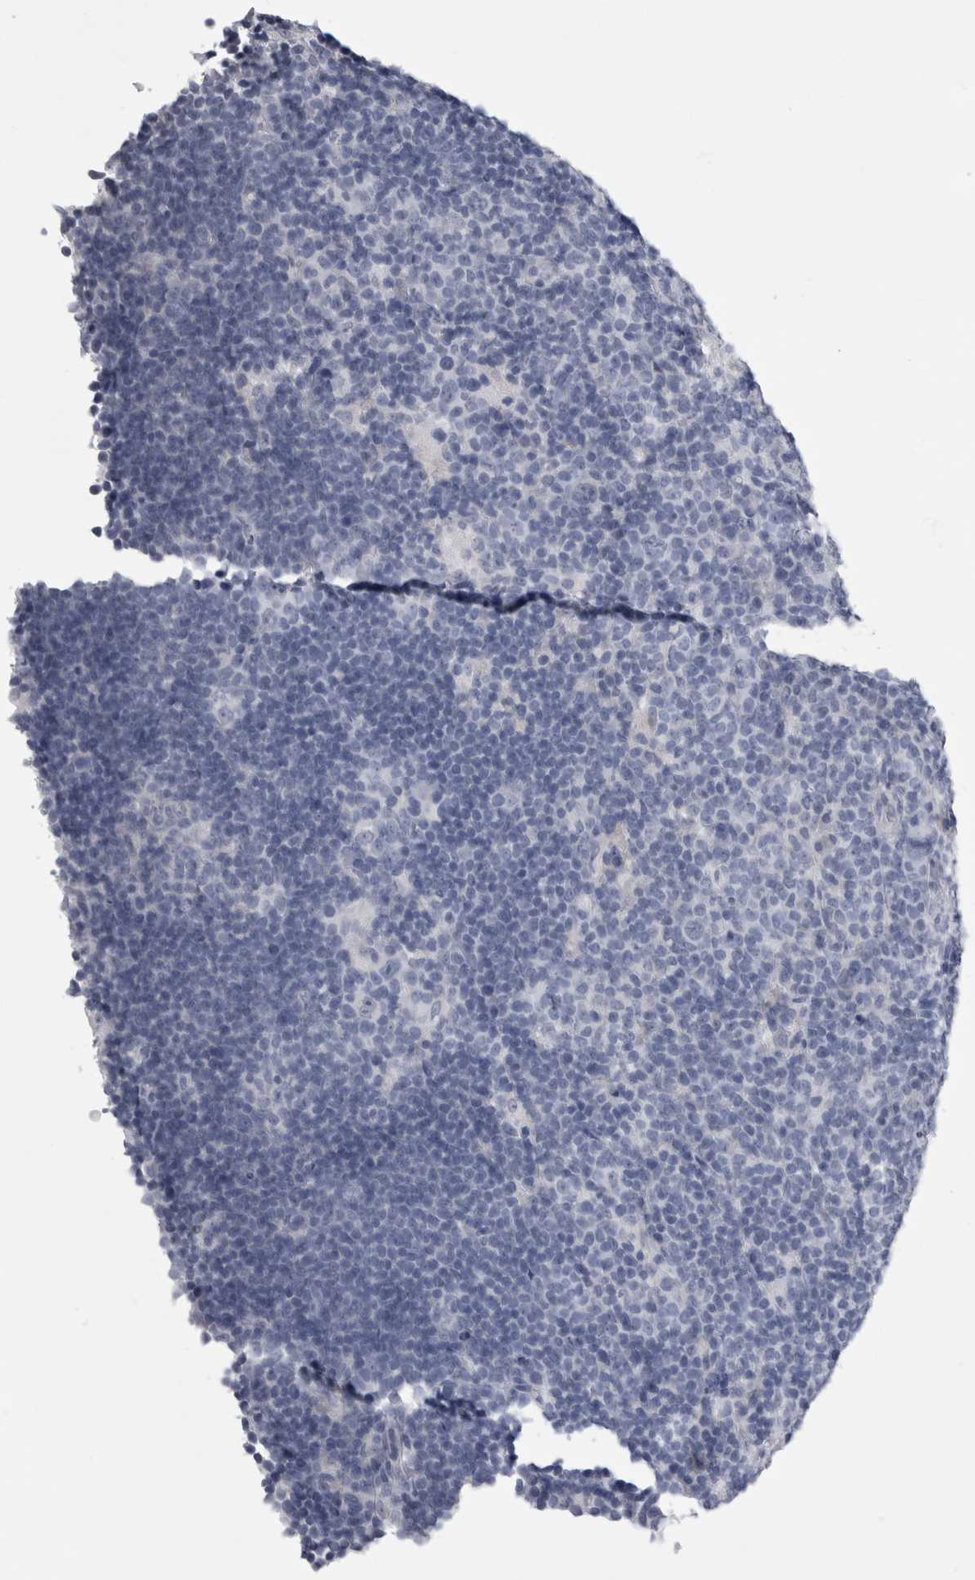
{"staining": {"intensity": "negative", "quantity": "none", "location": "none"}, "tissue": "lymphoma", "cell_type": "Tumor cells", "image_type": "cancer", "snomed": [{"axis": "morphology", "description": "Hodgkin's disease, NOS"}, {"axis": "topography", "description": "Lymph node"}], "caption": "IHC micrograph of neoplastic tissue: lymphoma stained with DAB demonstrates no significant protein expression in tumor cells.", "gene": "ALDH8A1", "patient": {"sex": "female", "age": 57}}